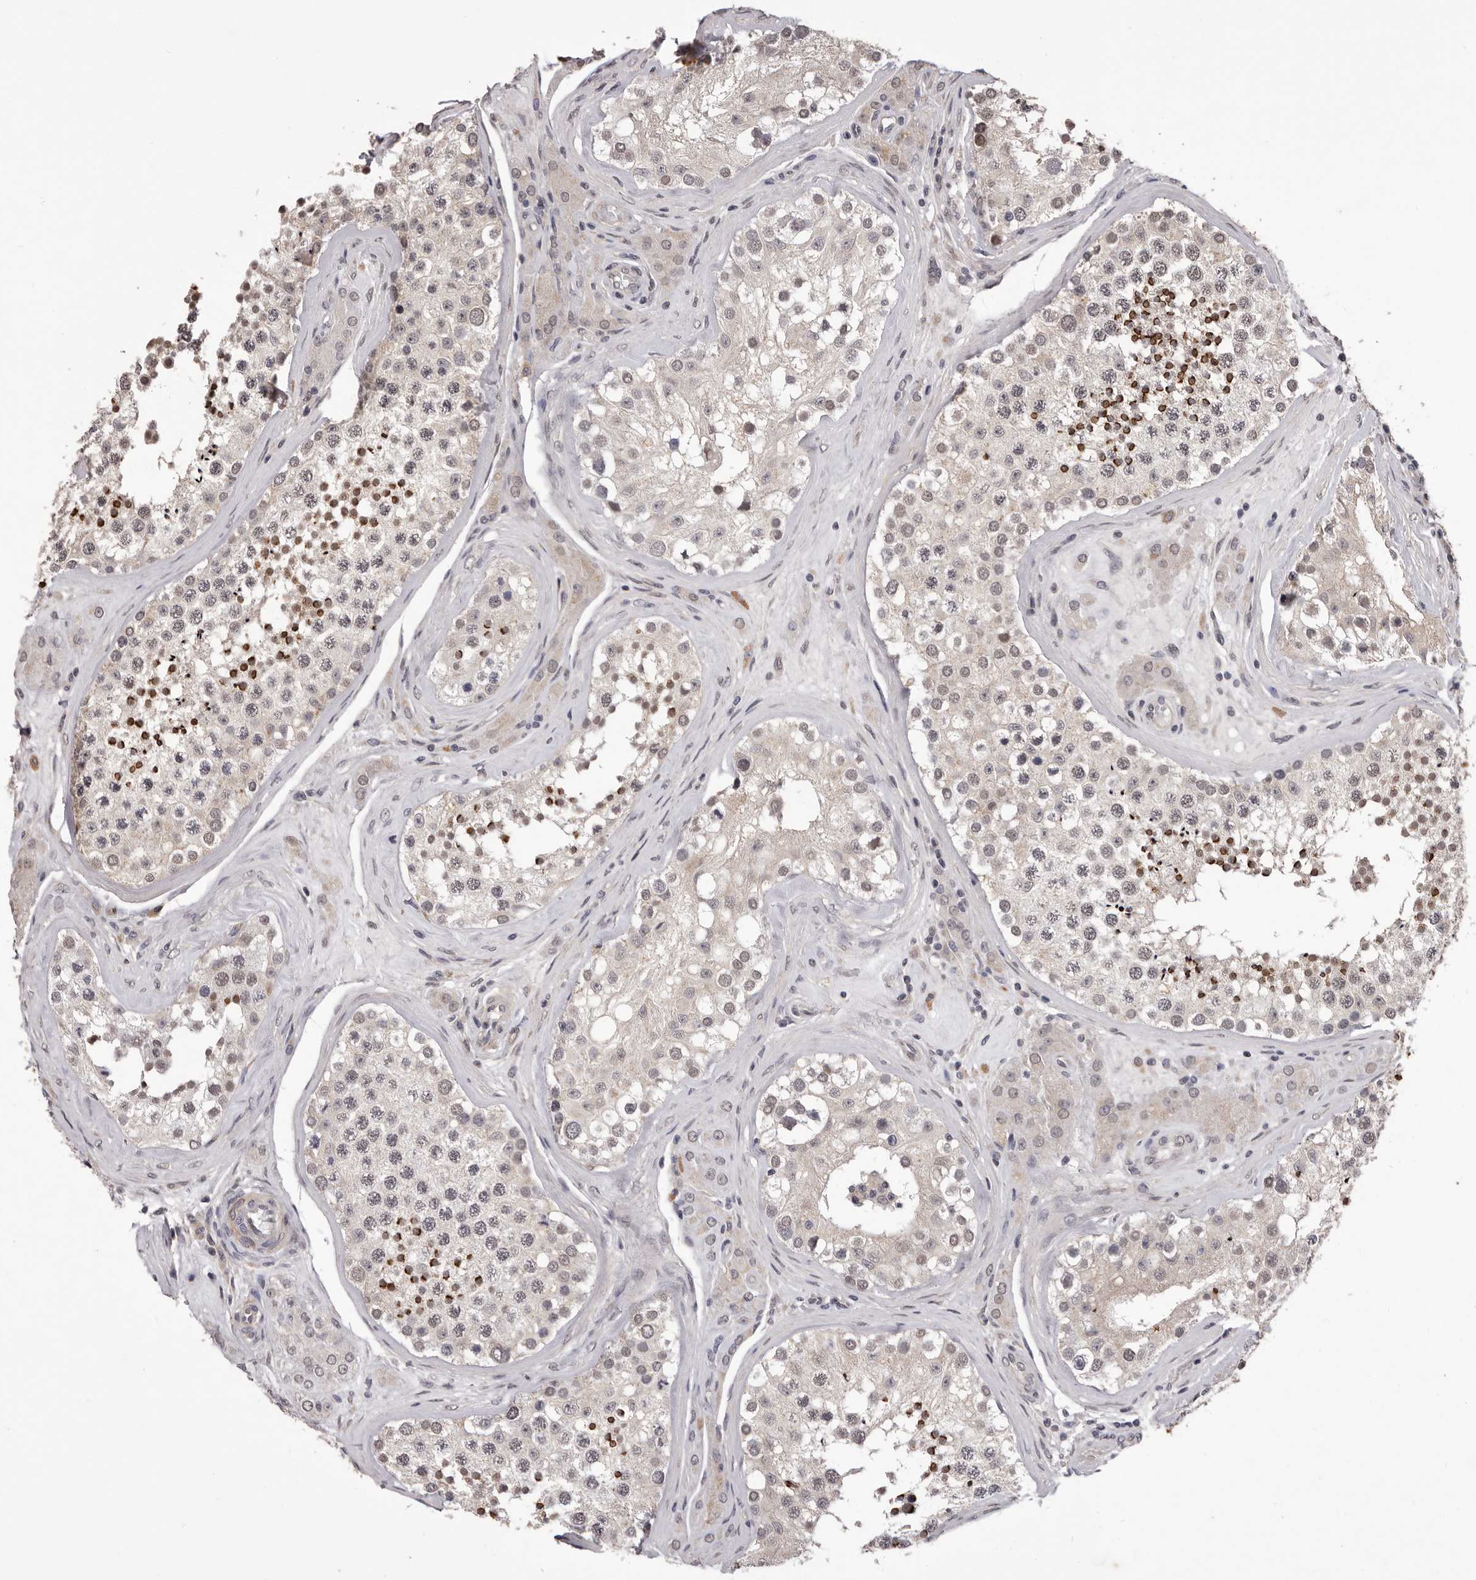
{"staining": {"intensity": "strong", "quantity": "<25%", "location": "cytoplasmic/membranous"}, "tissue": "testis", "cell_type": "Cells in seminiferous ducts", "image_type": "normal", "snomed": [{"axis": "morphology", "description": "Normal tissue, NOS"}, {"axis": "topography", "description": "Testis"}], "caption": "Protein staining reveals strong cytoplasmic/membranous staining in about <25% of cells in seminiferous ducts in unremarkable testis. The protein is stained brown, and the nuclei are stained in blue (DAB IHC with brightfield microscopy, high magnification).", "gene": "CELF3", "patient": {"sex": "male", "age": 46}}